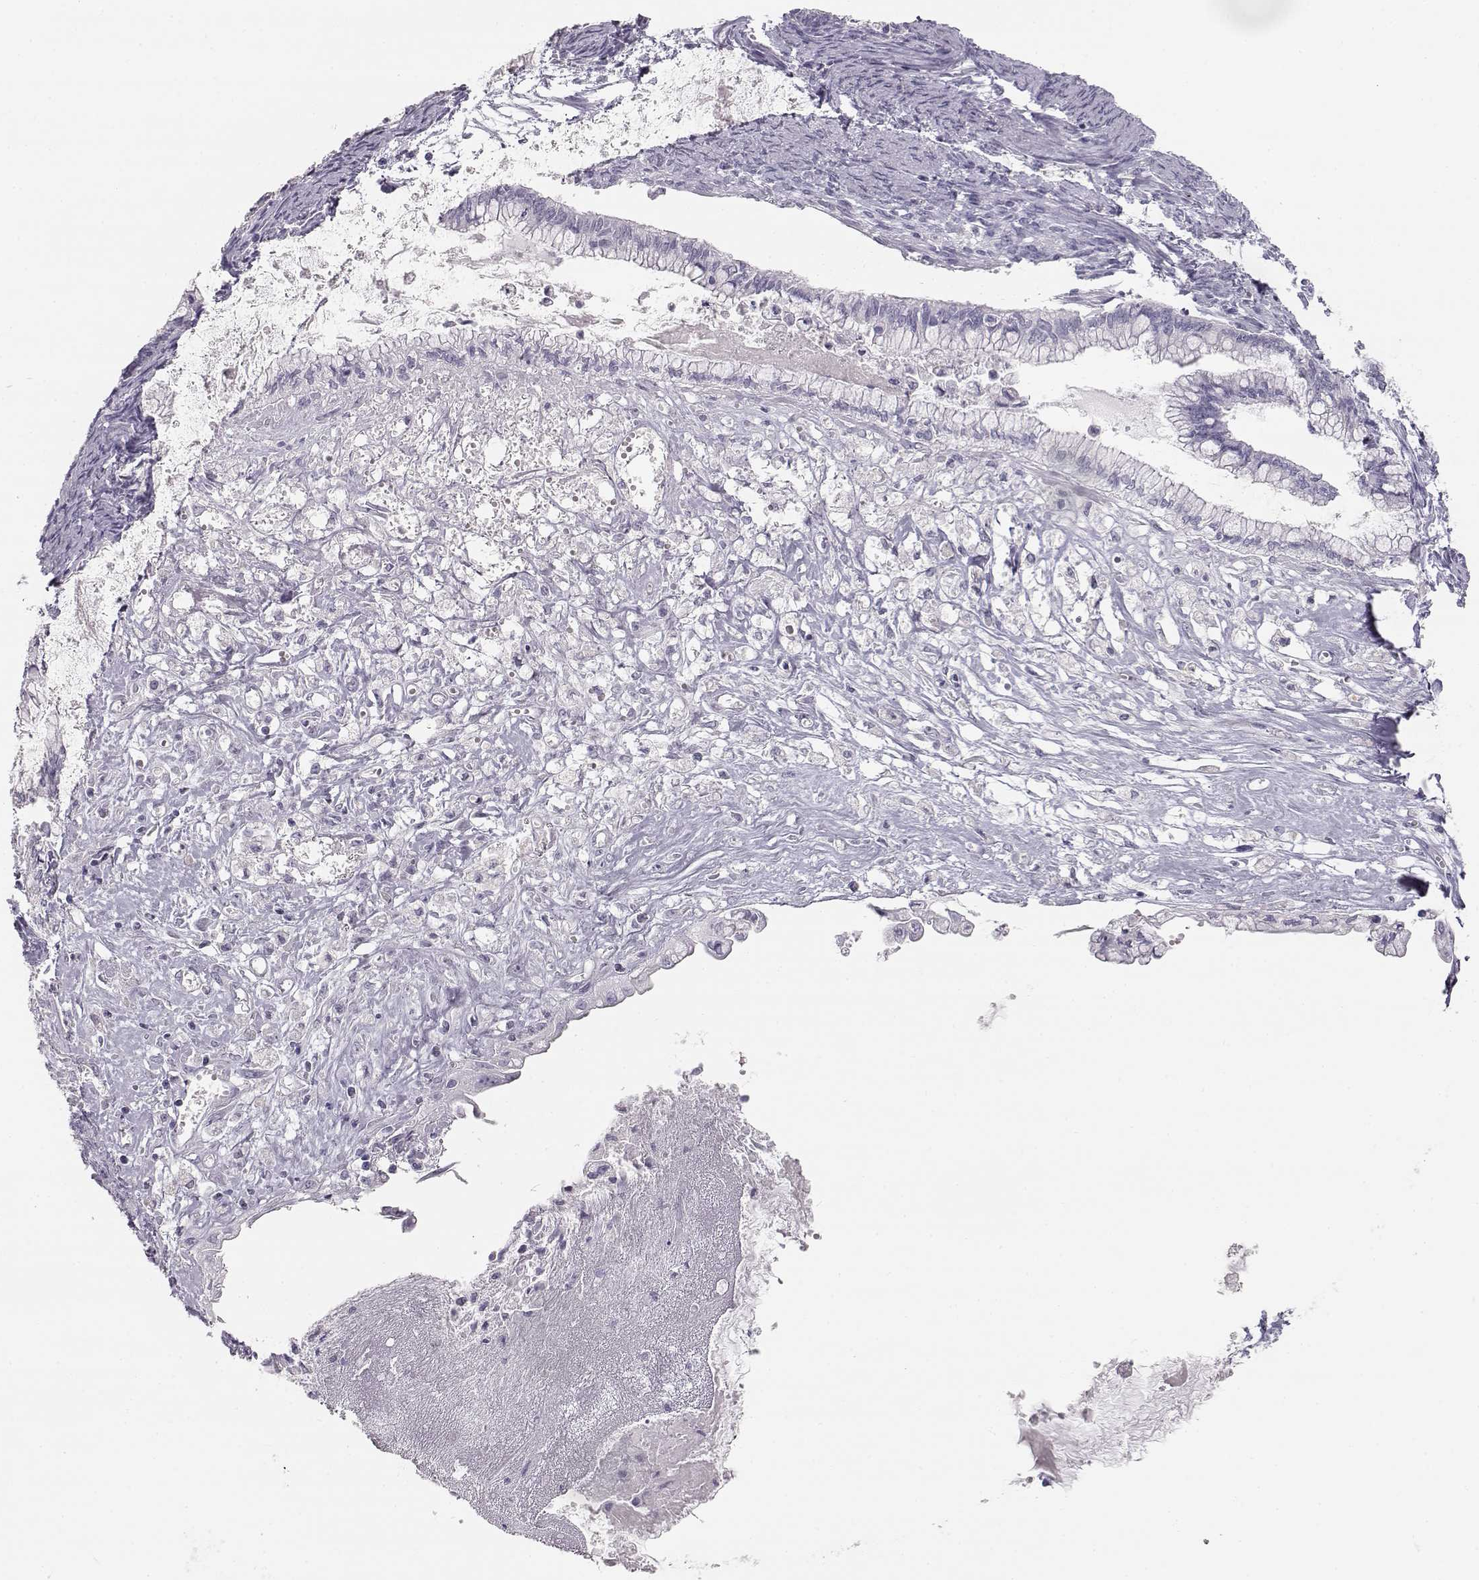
{"staining": {"intensity": "negative", "quantity": "none", "location": "none"}, "tissue": "ovarian cancer", "cell_type": "Tumor cells", "image_type": "cancer", "snomed": [{"axis": "morphology", "description": "Cystadenocarcinoma, mucinous, NOS"}, {"axis": "topography", "description": "Ovary"}], "caption": "DAB (3,3'-diaminobenzidine) immunohistochemical staining of human ovarian mucinous cystadenocarcinoma shows no significant staining in tumor cells.", "gene": "LEPR", "patient": {"sex": "female", "age": 67}}